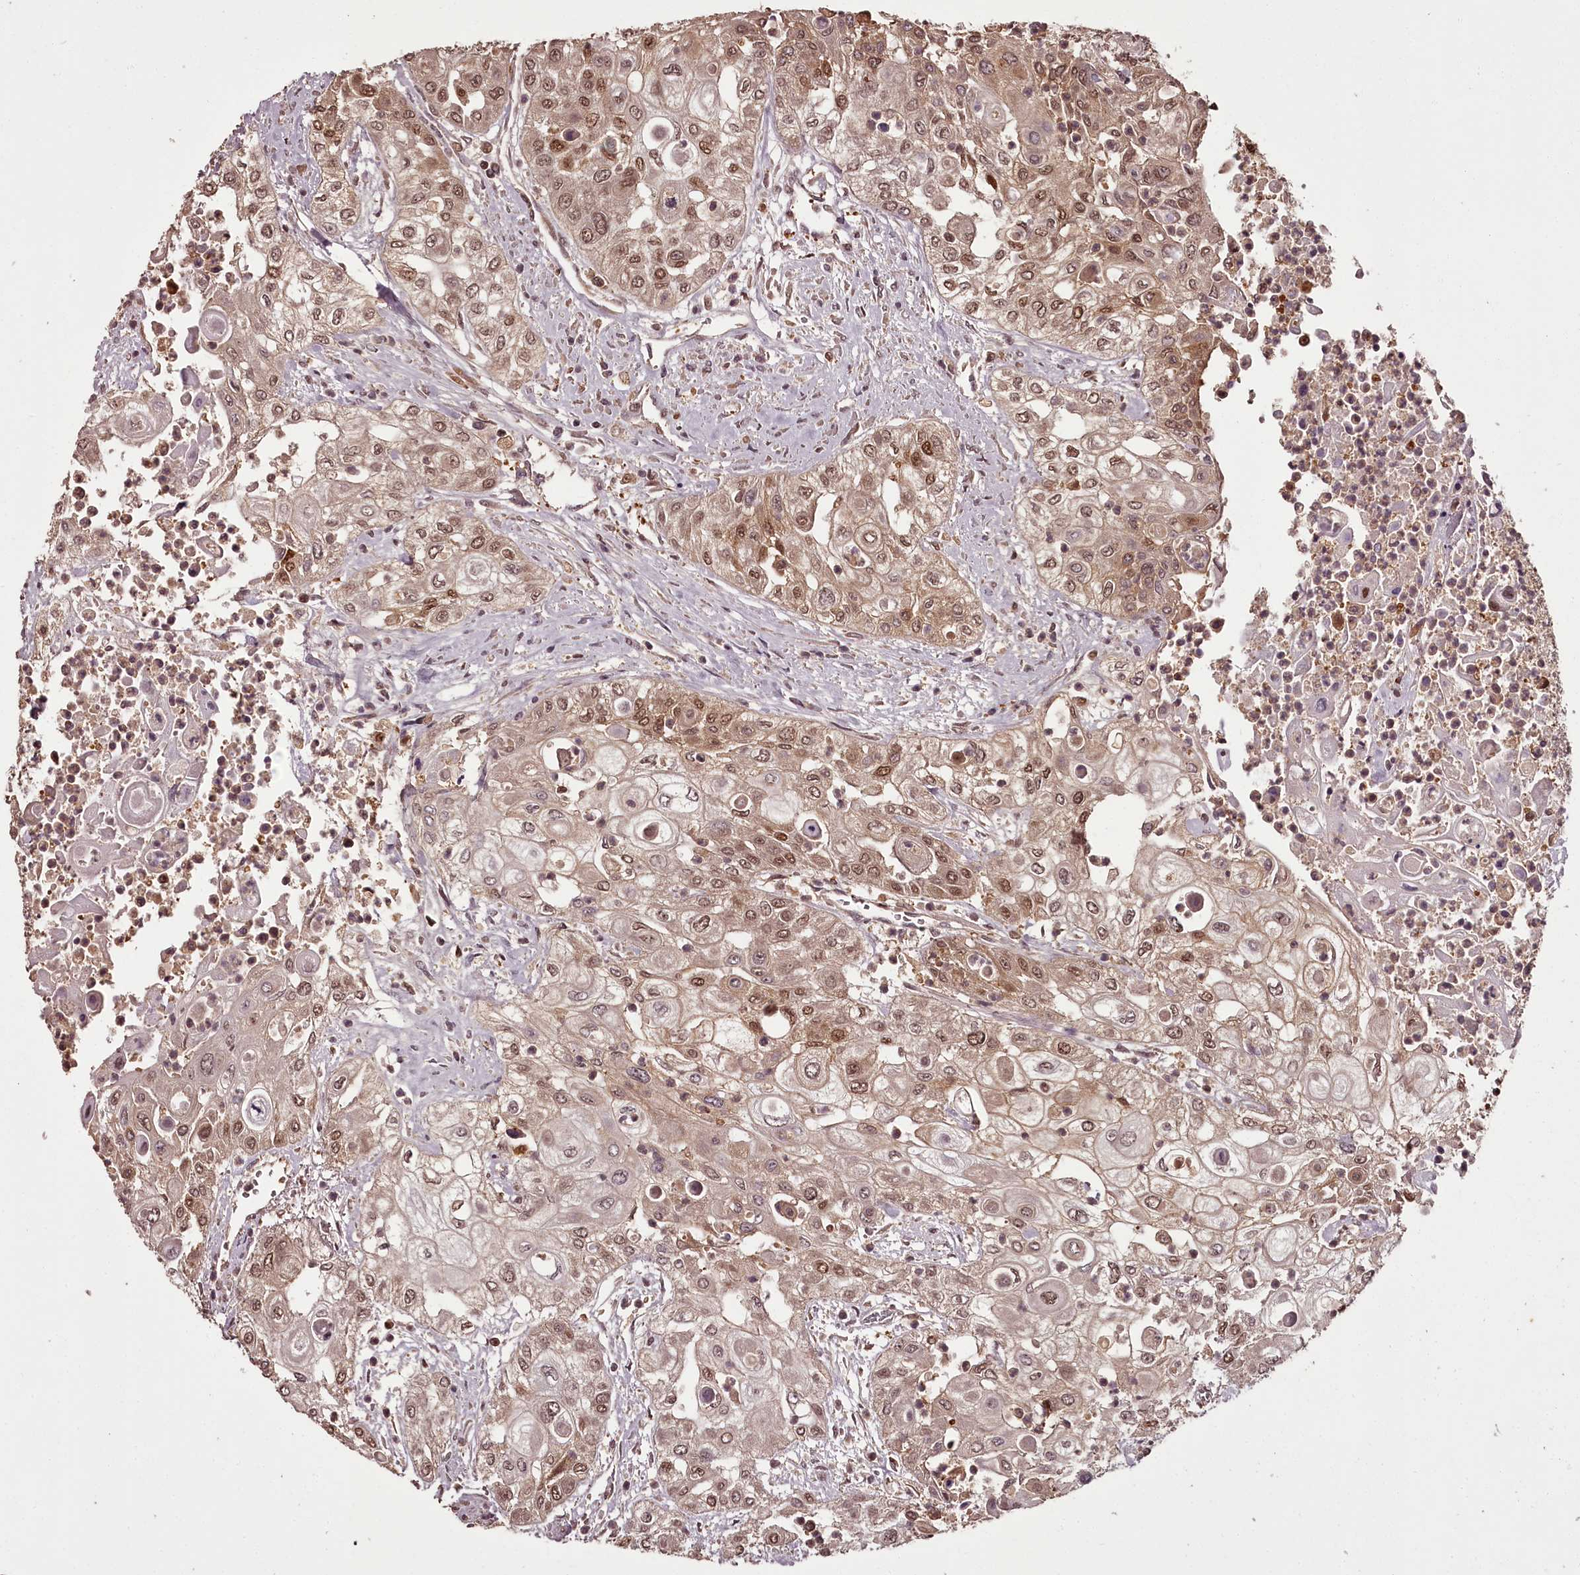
{"staining": {"intensity": "moderate", "quantity": ">75%", "location": "nuclear"}, "tissue": "urothelial cancer", "cell_type": "Tumor cells", "image_type": "cancer", "snomed": [{"axis": "morphology", "description": "Urothelial carcinoma, High grade"}, {"axis": "topography", "description": "Urinary bladder"}], "caption": "Urothelial cancer tissue displays moderate nuclear expression in approximately >75% of tumor cells", "gene": "NPRL2", "patient": {"sex": "female", "age": 79}}